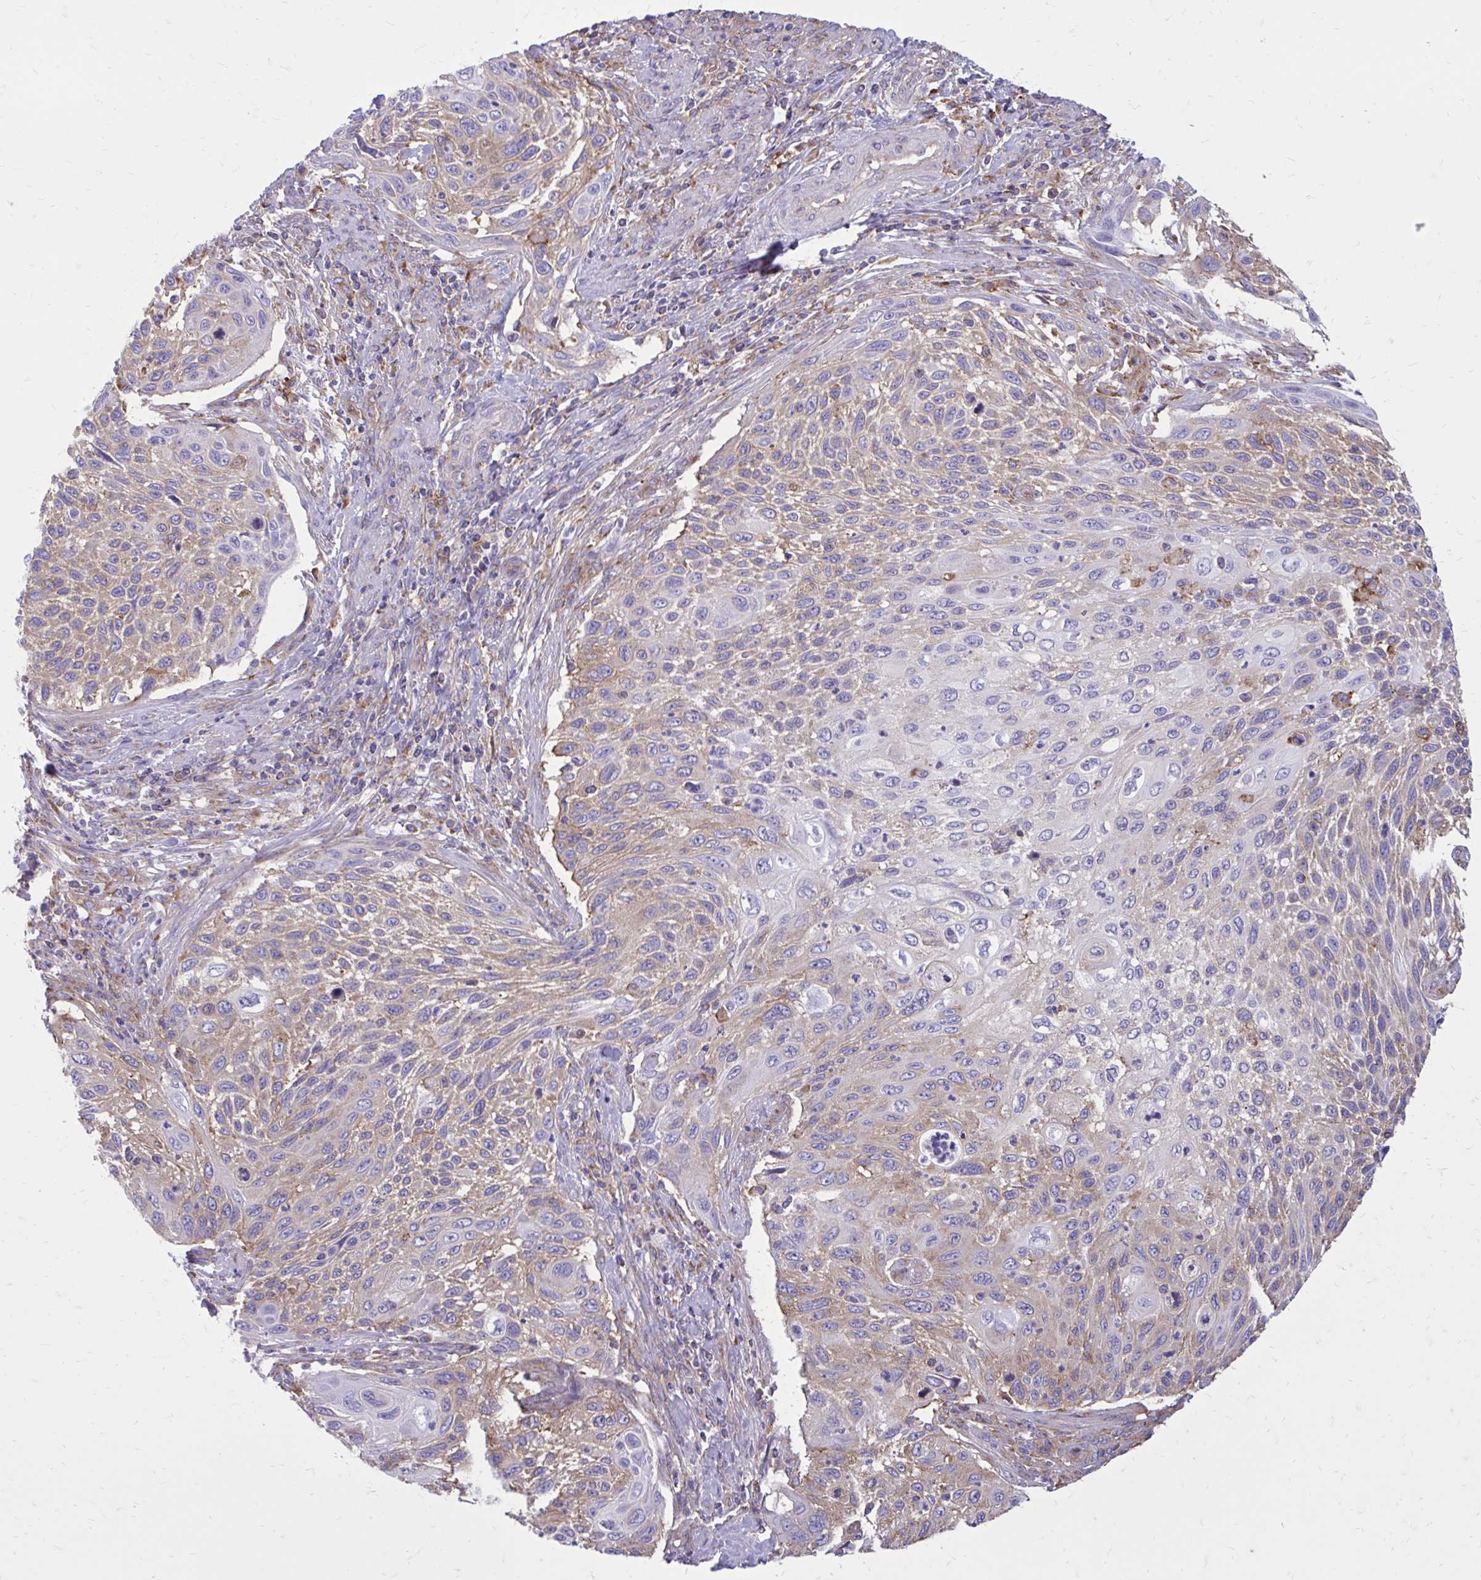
{"staining": {"intensity": "weak", "quantity": "25%-75%", "location": "cytoplasmic/membranous"}, "tissue": "cervical cancer", "cell_type": "Tumor cells", "image_type": "cancer", "snomed": [{"axis": "morphology", "description": "Squamous cell carcinoma, NOS"}, {"axis": "topography", "description": "Cervix"}], "caption": "An IHC histopathology image of tumor tissue is shown. Protein staining in brown labels weak cytoplasmic/membranous positivity in cervical cancer (squamous cell carcinoma) within tumor cells.", "gene": "CLTA", "patient": {"sex": "female", "age": 70}}